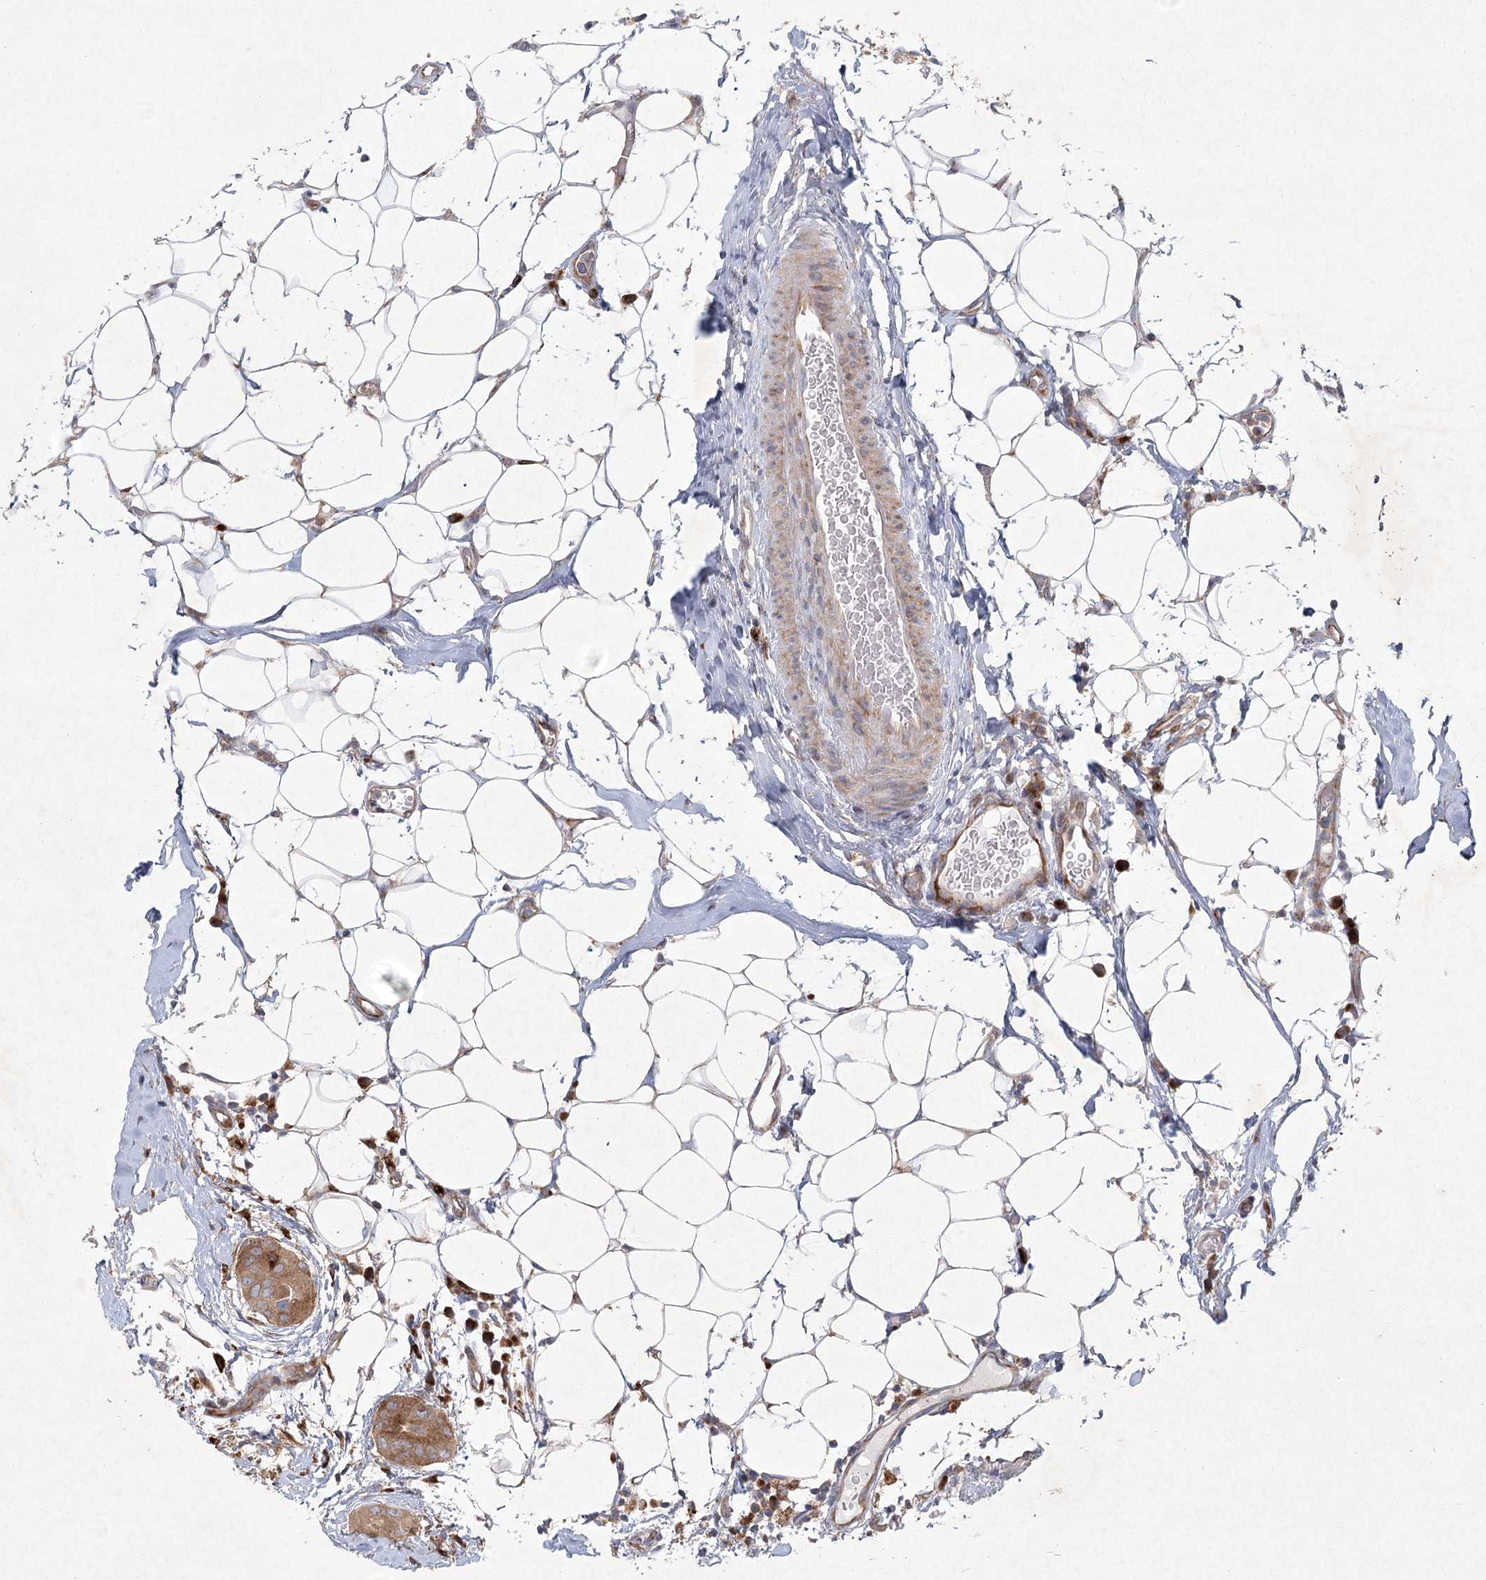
{"staining": {"intensity": "moderate", "quantity": "25%-75%", "location": "cytoplasmic/membranous"}, "tissue": "thyroid cancer", "cell_type": "Tumor cells", "image_type": "cancer", "snomed": [{"axis": "morphology", "description": "Papillary adenocarcinoma, NOS"}, {"axis": "topography", "description": "Thyroid gland"}], "caption": "High-magnification brightfield microscopy of thyroid papillary adenocarcinoma stained with DAB (3,3'-diaminobenzidine) (brown) and counterstained with hematoxylin (blue). tumor cells exhibit moderate cytoplasmic/membranous expression is identified in approximately25%-75% of cells.", "gene": "FAM110C", "patient": {"sex": "male", "age": 33}}